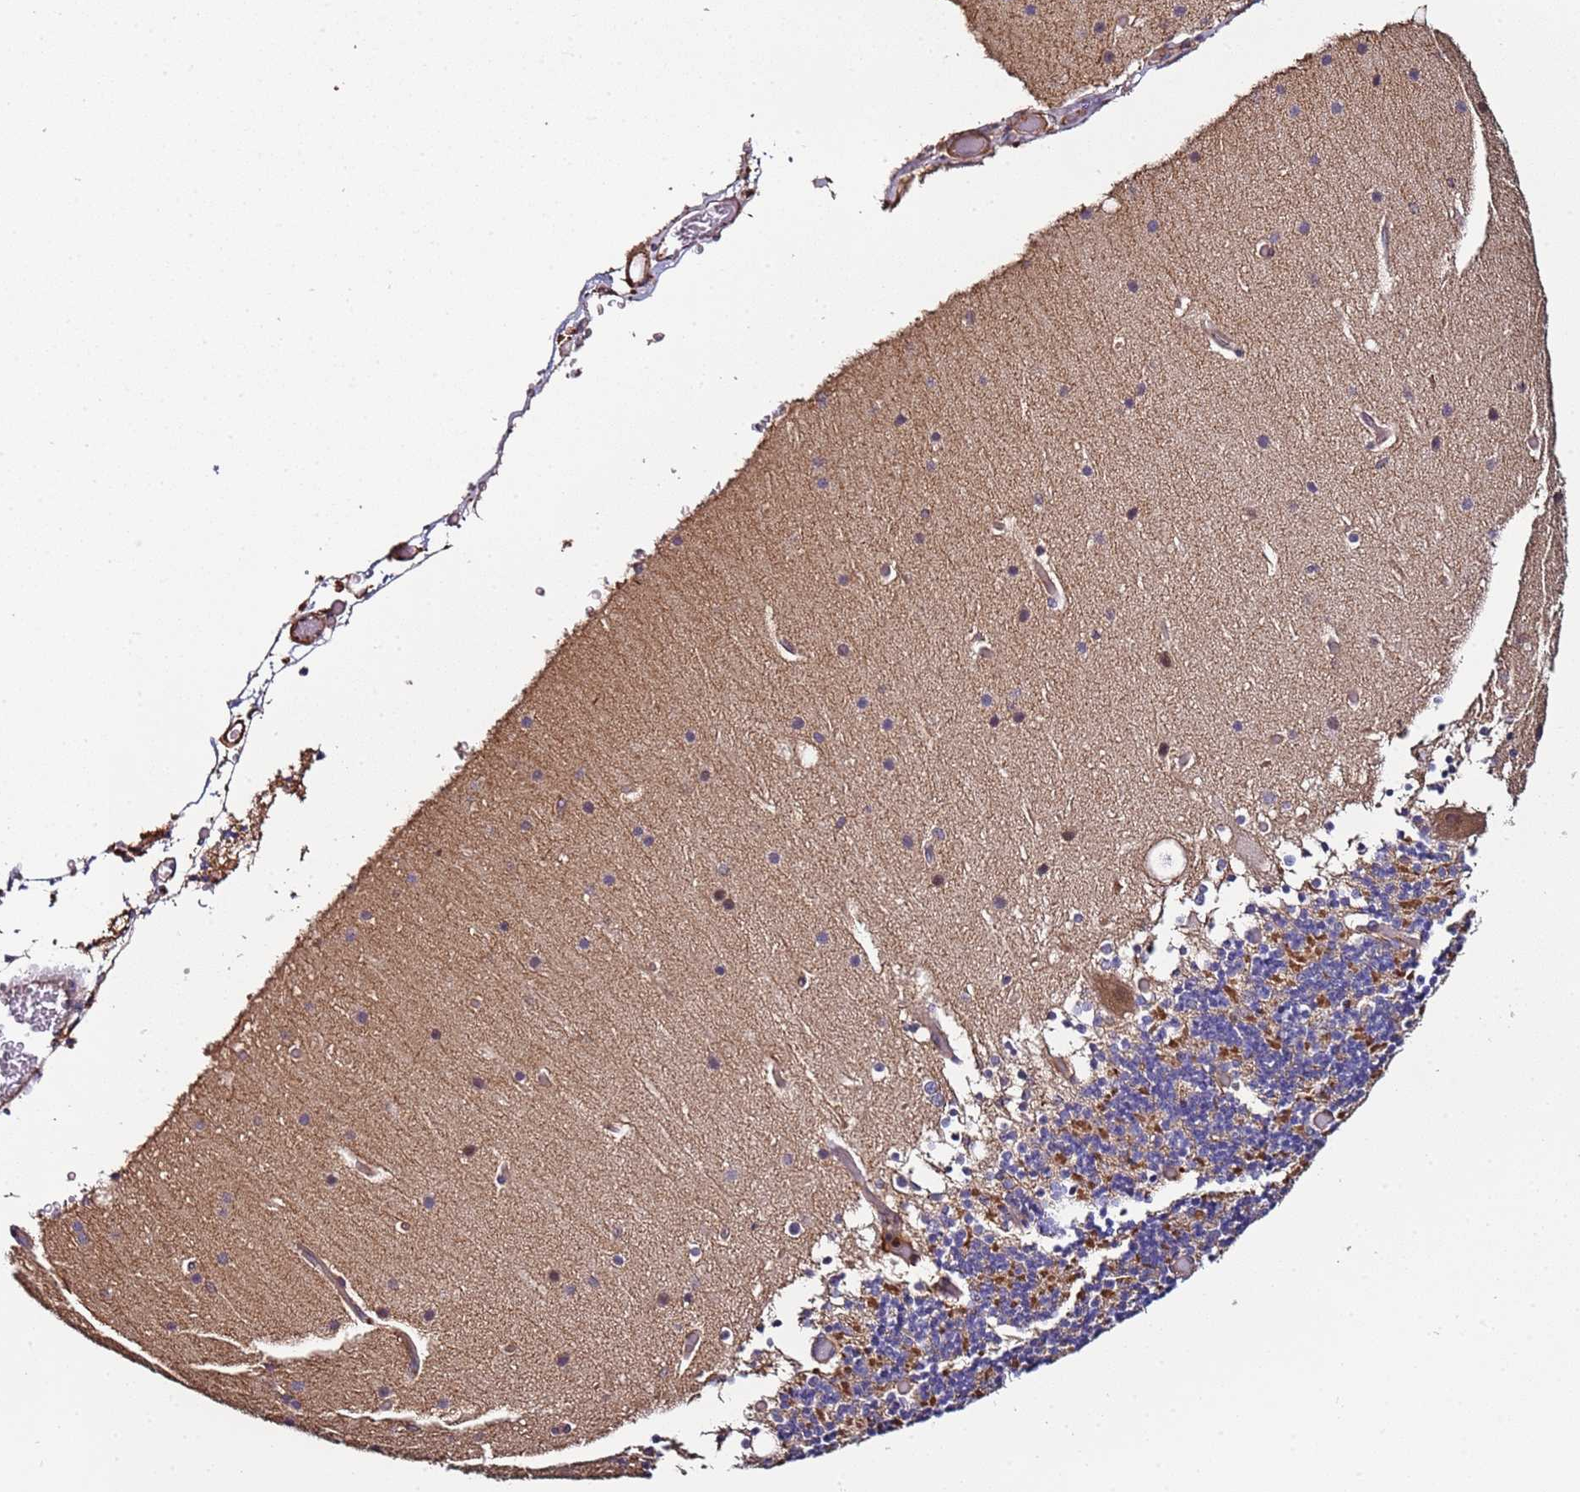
{"staining": {"intensity": "moderate", "quantity": "<25%", "location": "cytoplasmic/membranous"}, "tissue": "cerebellum", "cell_type": "Cells in granular layer", "image_type": "normal", "snomed": [{"axis": "morphology", "description": "Normal tissue, NOS"}, {"axis": "topography", "description": "Cerebellum"}], "caption": "High-power microscopy captured an immunohistochemistry histopathology image of normal cerebellum, revealing moderate cytoplasmic/membranous positivity in approximately <25% of cells in granular layer. (DAB (3,3'-diaminobenzidine) = brown stain, brightfield microscopy at high magnification).", "gene": "CYP2U1", "patient": {"sex": "male", "age": 57}}